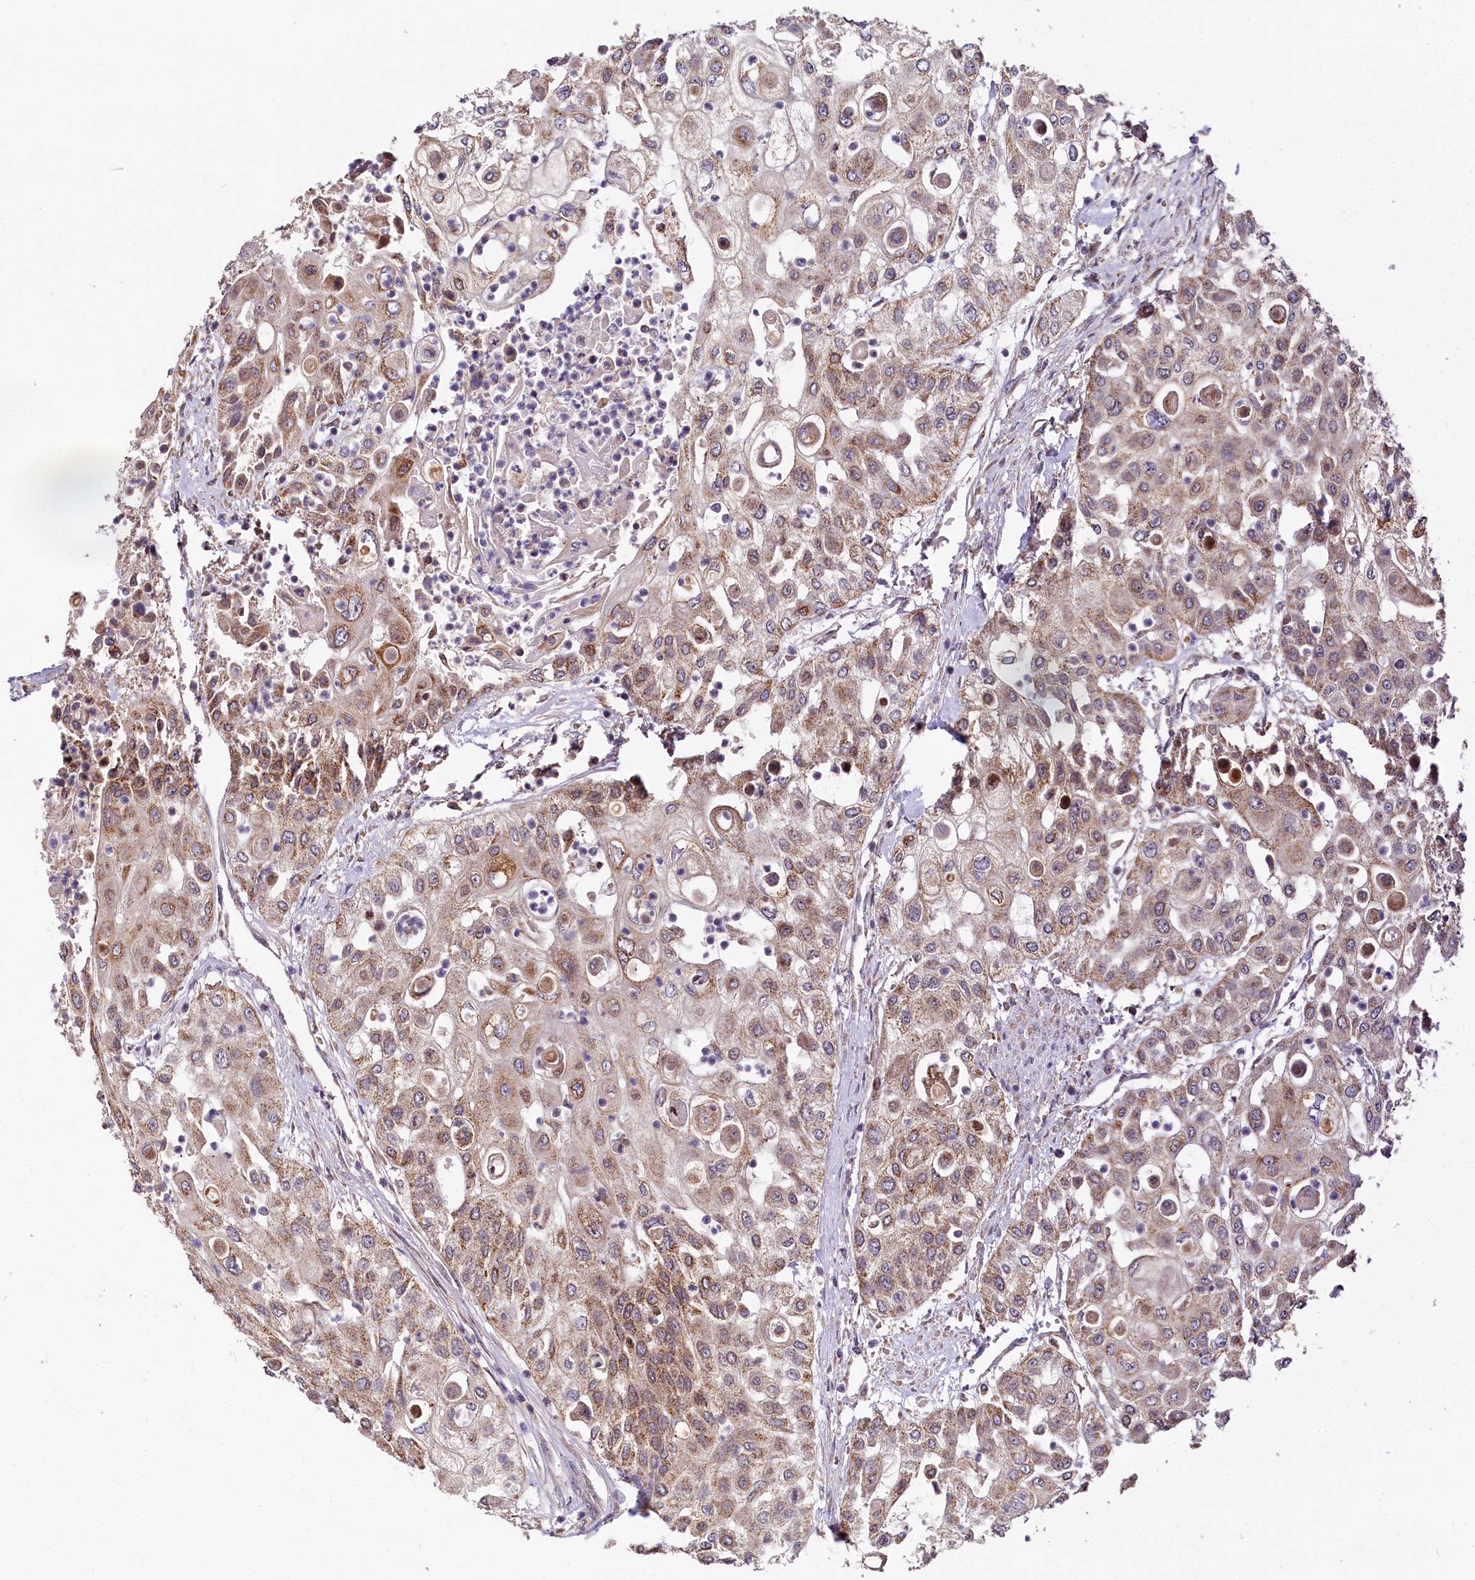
{"staining": {"intensity": "moderate", "quantity": ">75%", "location": "cytoplasmic/membranous"}, "tissue": "urothelial cancer", "cell_type": "Tumor cells", "image_type": "cancer", "snomed": [{"axis": "morphology", "description": "Urothelial carcinoma, High grade"}, {"axis": "topography", "description": "Urinary bladder"}], "caption": "IHC photomicrograph of neoplastic tissue: human urothelial cancer stained using immunohistochemistry reveals medium levels of moderate protein expression localized specifically in the cytoplasmic/membranous of tumor cells, appearing as a cytoplasmic/membranous brown color.", "gene": "SPINK9", "patient": {"sex": "female", "age": 79}}